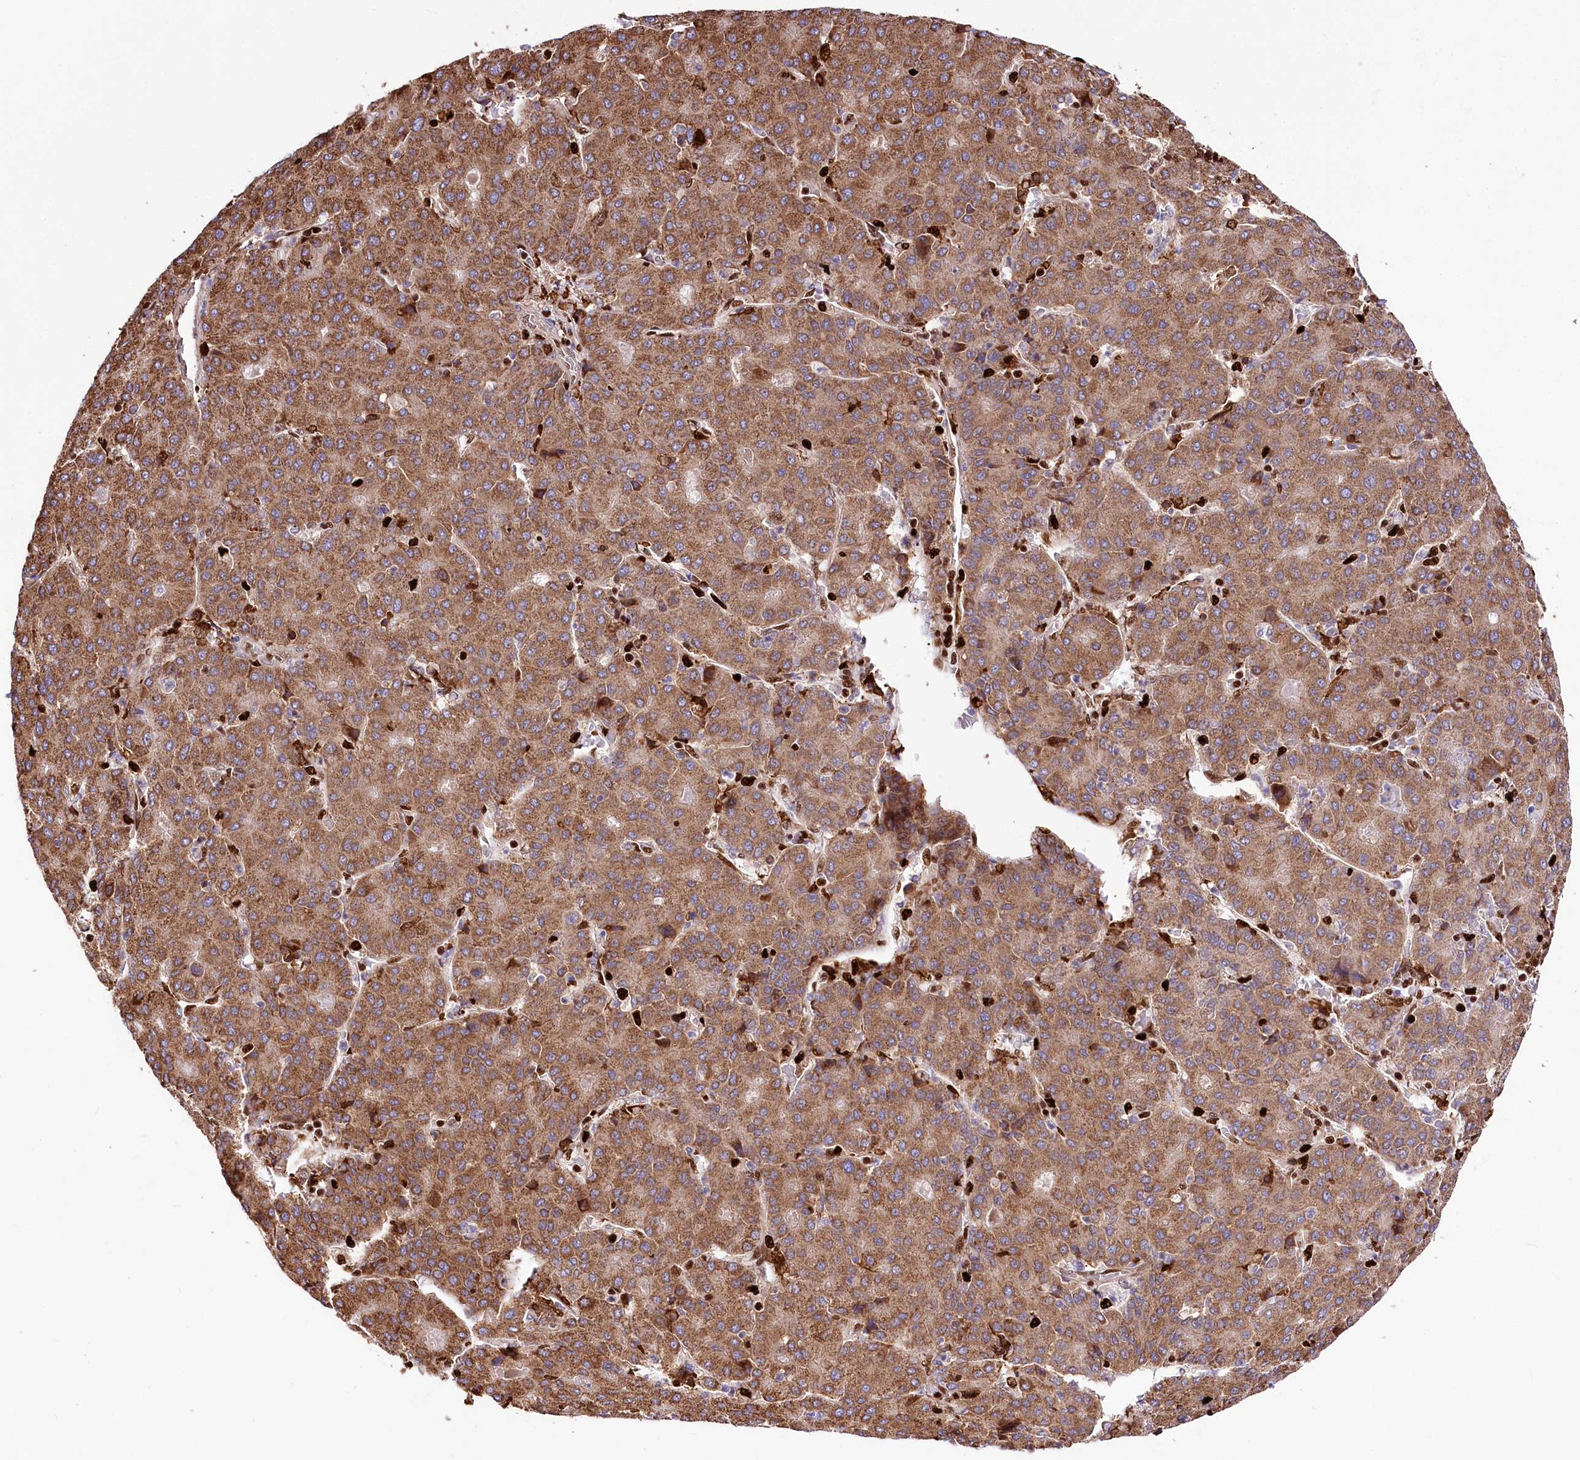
{"staining": {"intensity": "moderate", "quantity": ">75%", "location": "cytoplasmic/membranous"}, "tissue": "liver cancer", "cell_type": "Tumor cells", "image_type": "cancer", "snomed": [{"axis": "morphology", "description": "Carcinoma, Hepatocellular, NOS"}, {"axis": "topography", "description": "Liver"}], "caption": "Immunohistochemistry (IHC) (DAB (3,3'-diaminobenzidine)) staining of human liver cancer (hepatocellular carcinoma) displays moderate cytoplasmic/membranous protein positivity in approximately >75% of tumor cells.", "gene": "FIGN", "patient": {"sex": "male", "age": 65}}